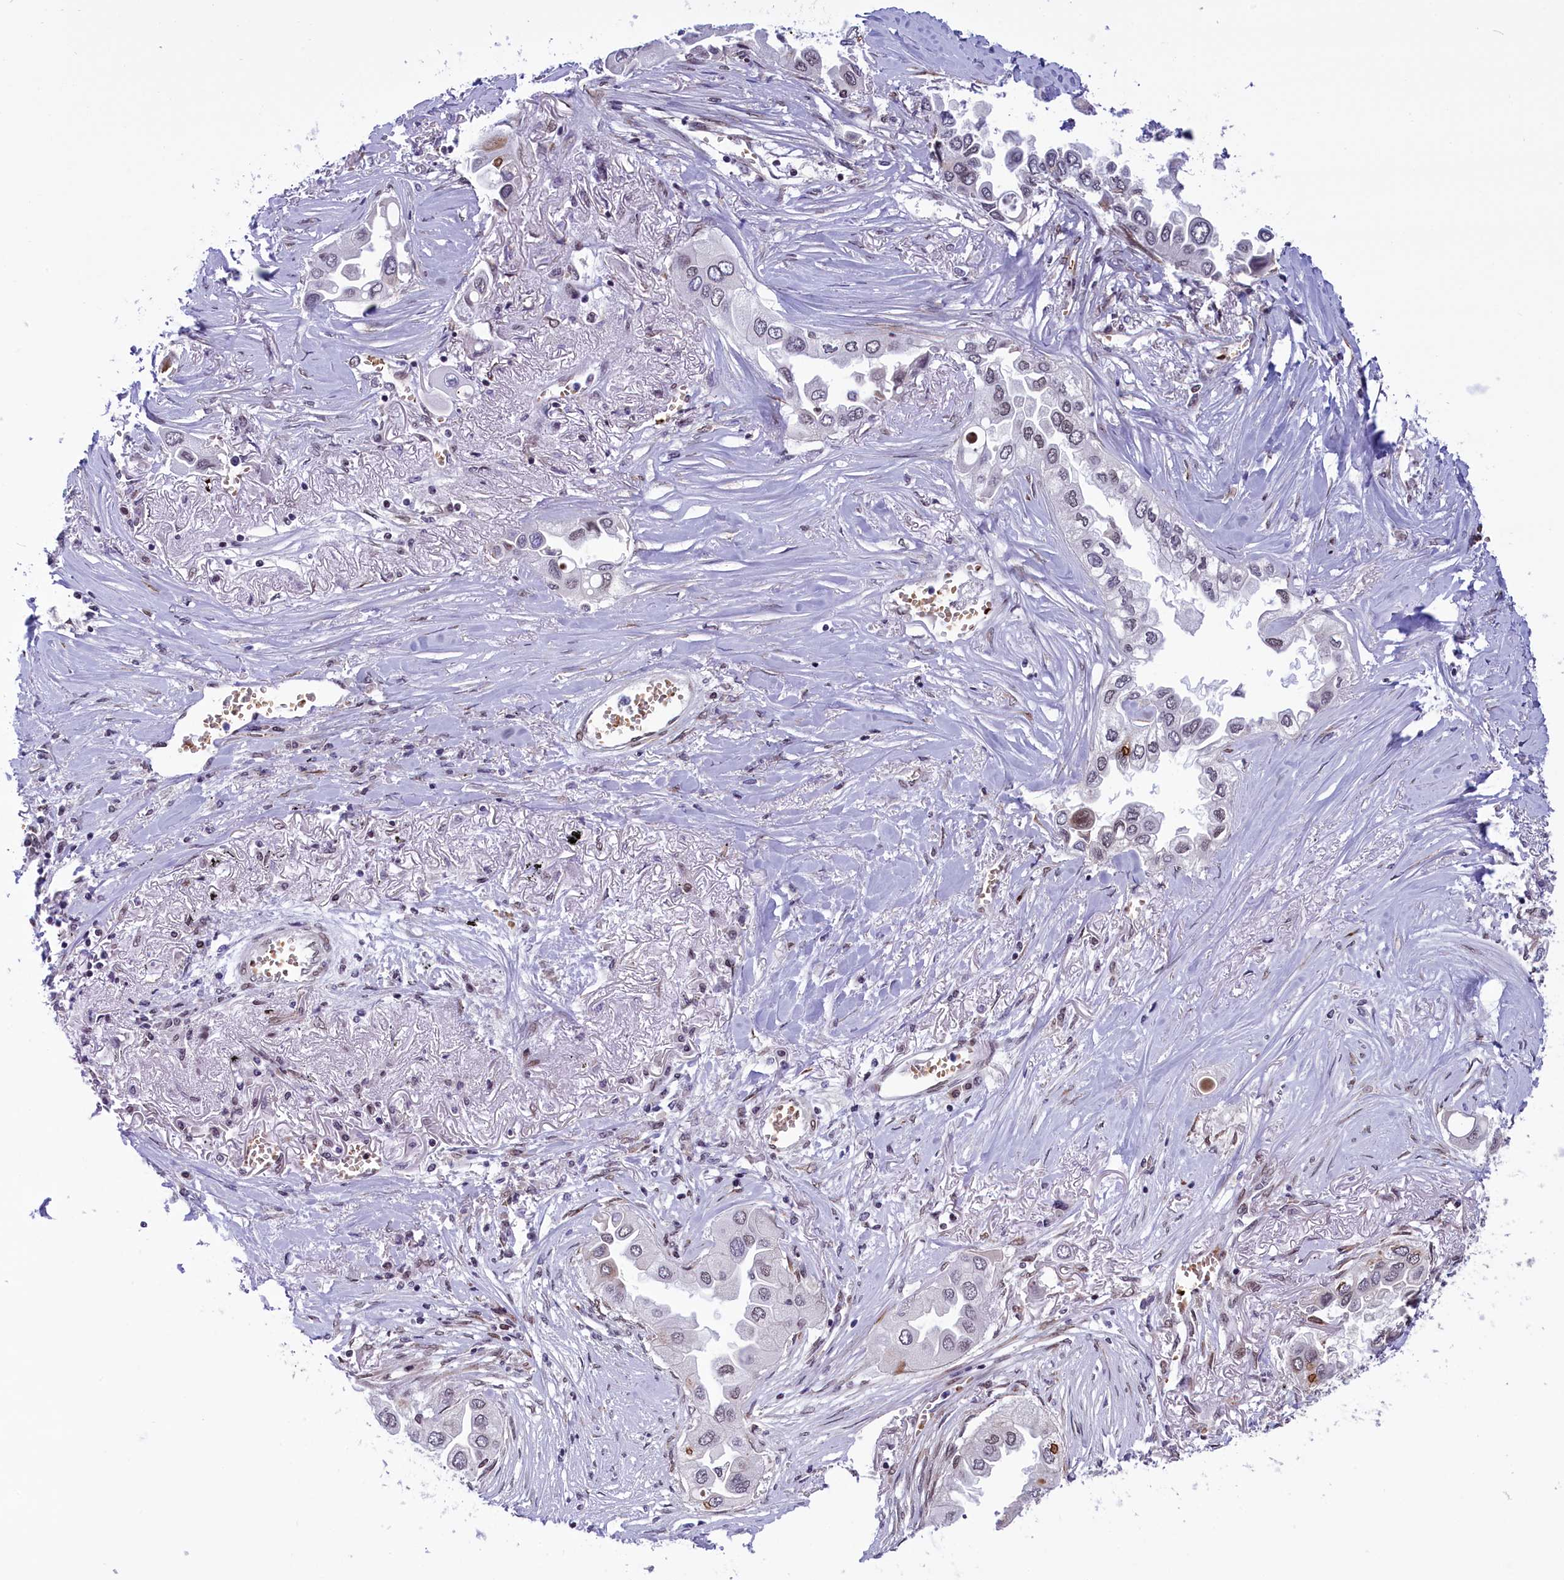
{"staining": {"intensity": "negative", "quantity": "none", "location": "none"}, "tissue": "lung cancer", "cell_type": "Tumor cells", "image_type": "cancer", "snomed": [{"axis": "morphology", "description": "Adenocarcinoma, NOS"}, {"axis": "topography", "description": "Lung"}], "caption": "Tumor cells show no significant protein staining in lung cancer (adenocarcinoma).", "gene": "MPHOSPH8", "patient": {"sex": "female", "age": 76}}